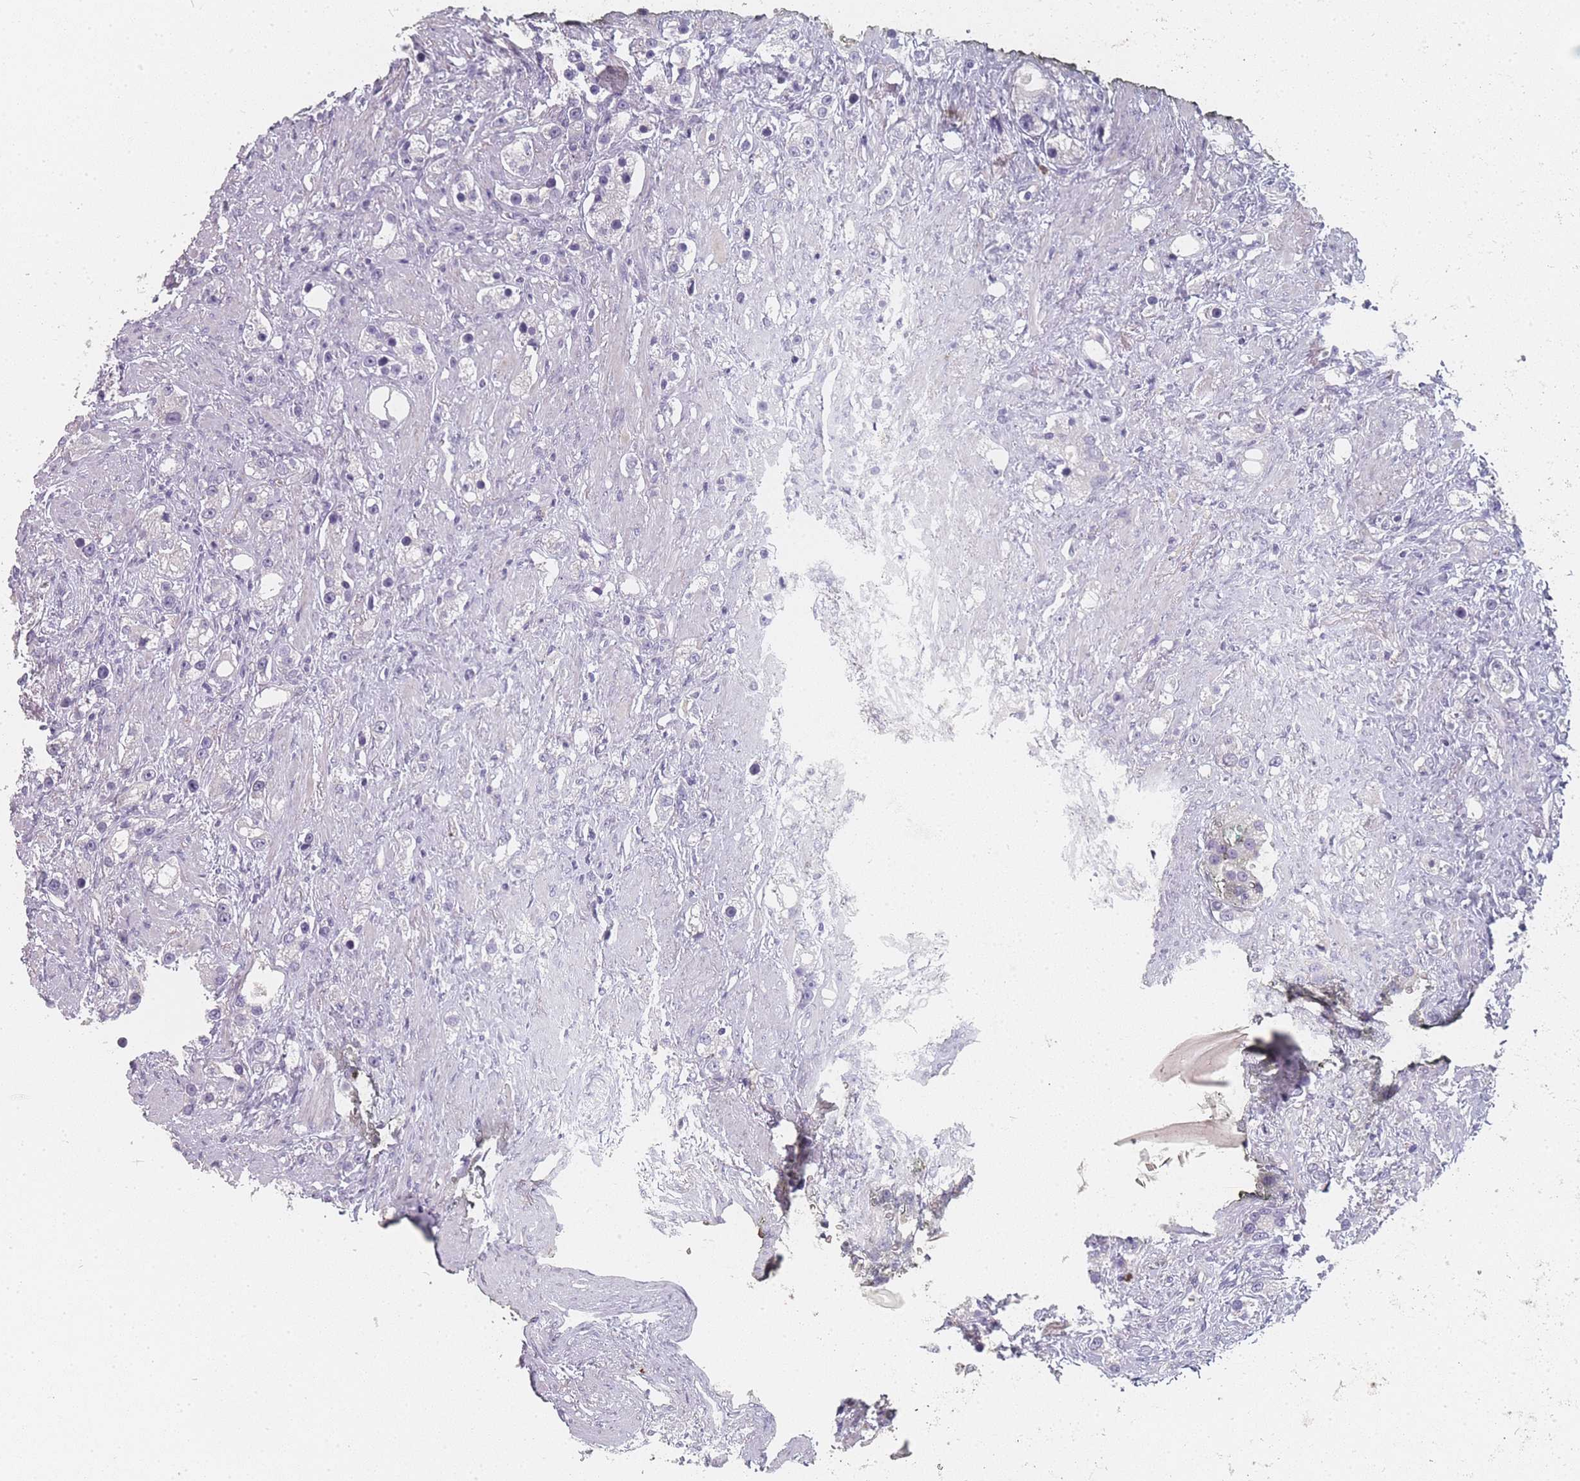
{"staining": {"intensity": "negative", "quantity": "none", "location": "none"}, "tissue": "prostate cancer", "cell_type": "Tumor cells", "image_type": "cancer", "snomed": [{"axis": "morphology", "description": "Adenocarcinoma, High grade"}, {"axis": "topography", "description": "Prostate"}], "caption": "DAB (3,3'-diaminobenzidine) immunohistochemical staining of prostate high-grade adenocarcinoma reveals no significant positivity in tumor cells. (IHC, brightfield microscopy, high magnification).", "gene": "SLC35E4", "patient": {"sex": "male", "age": 63}}